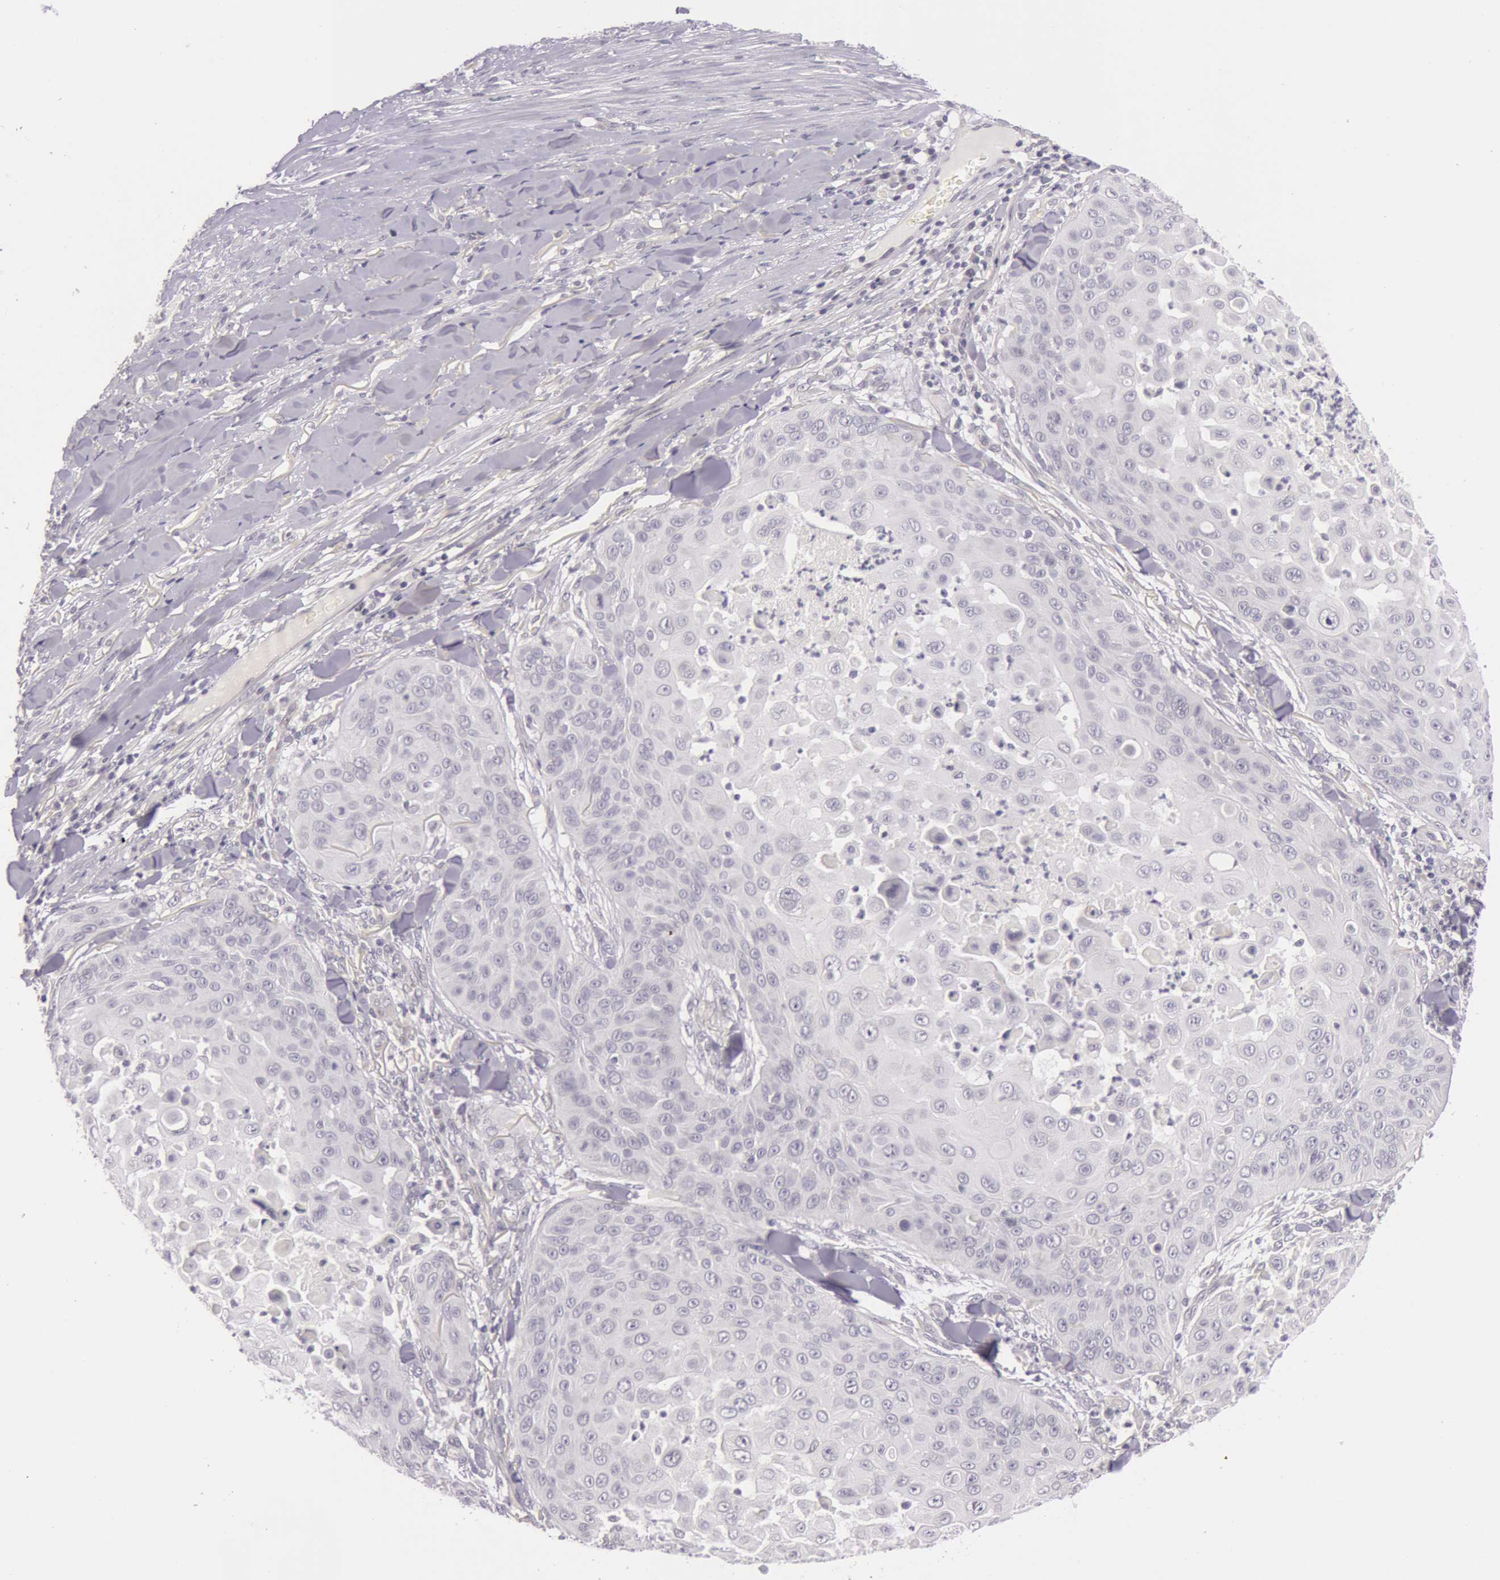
{"staining": {"intensity": "negative", "quantity": "none", "location": "none"}, "tissue": "skin cancer", "cell_type": "Tumor cells", "image_type": "cancer", "snomed": [{"axis": "morphology", "description": "Squamous cell carcinoma, NOS"}, {"axis": "topography", "description": "Skin"}], "caption": "This is an IHC histopathology image of human skin cancer. There is no expression in tumor cells.", "gene": "RBMY1F", "patient": {"sex": "male", "age": 82}}